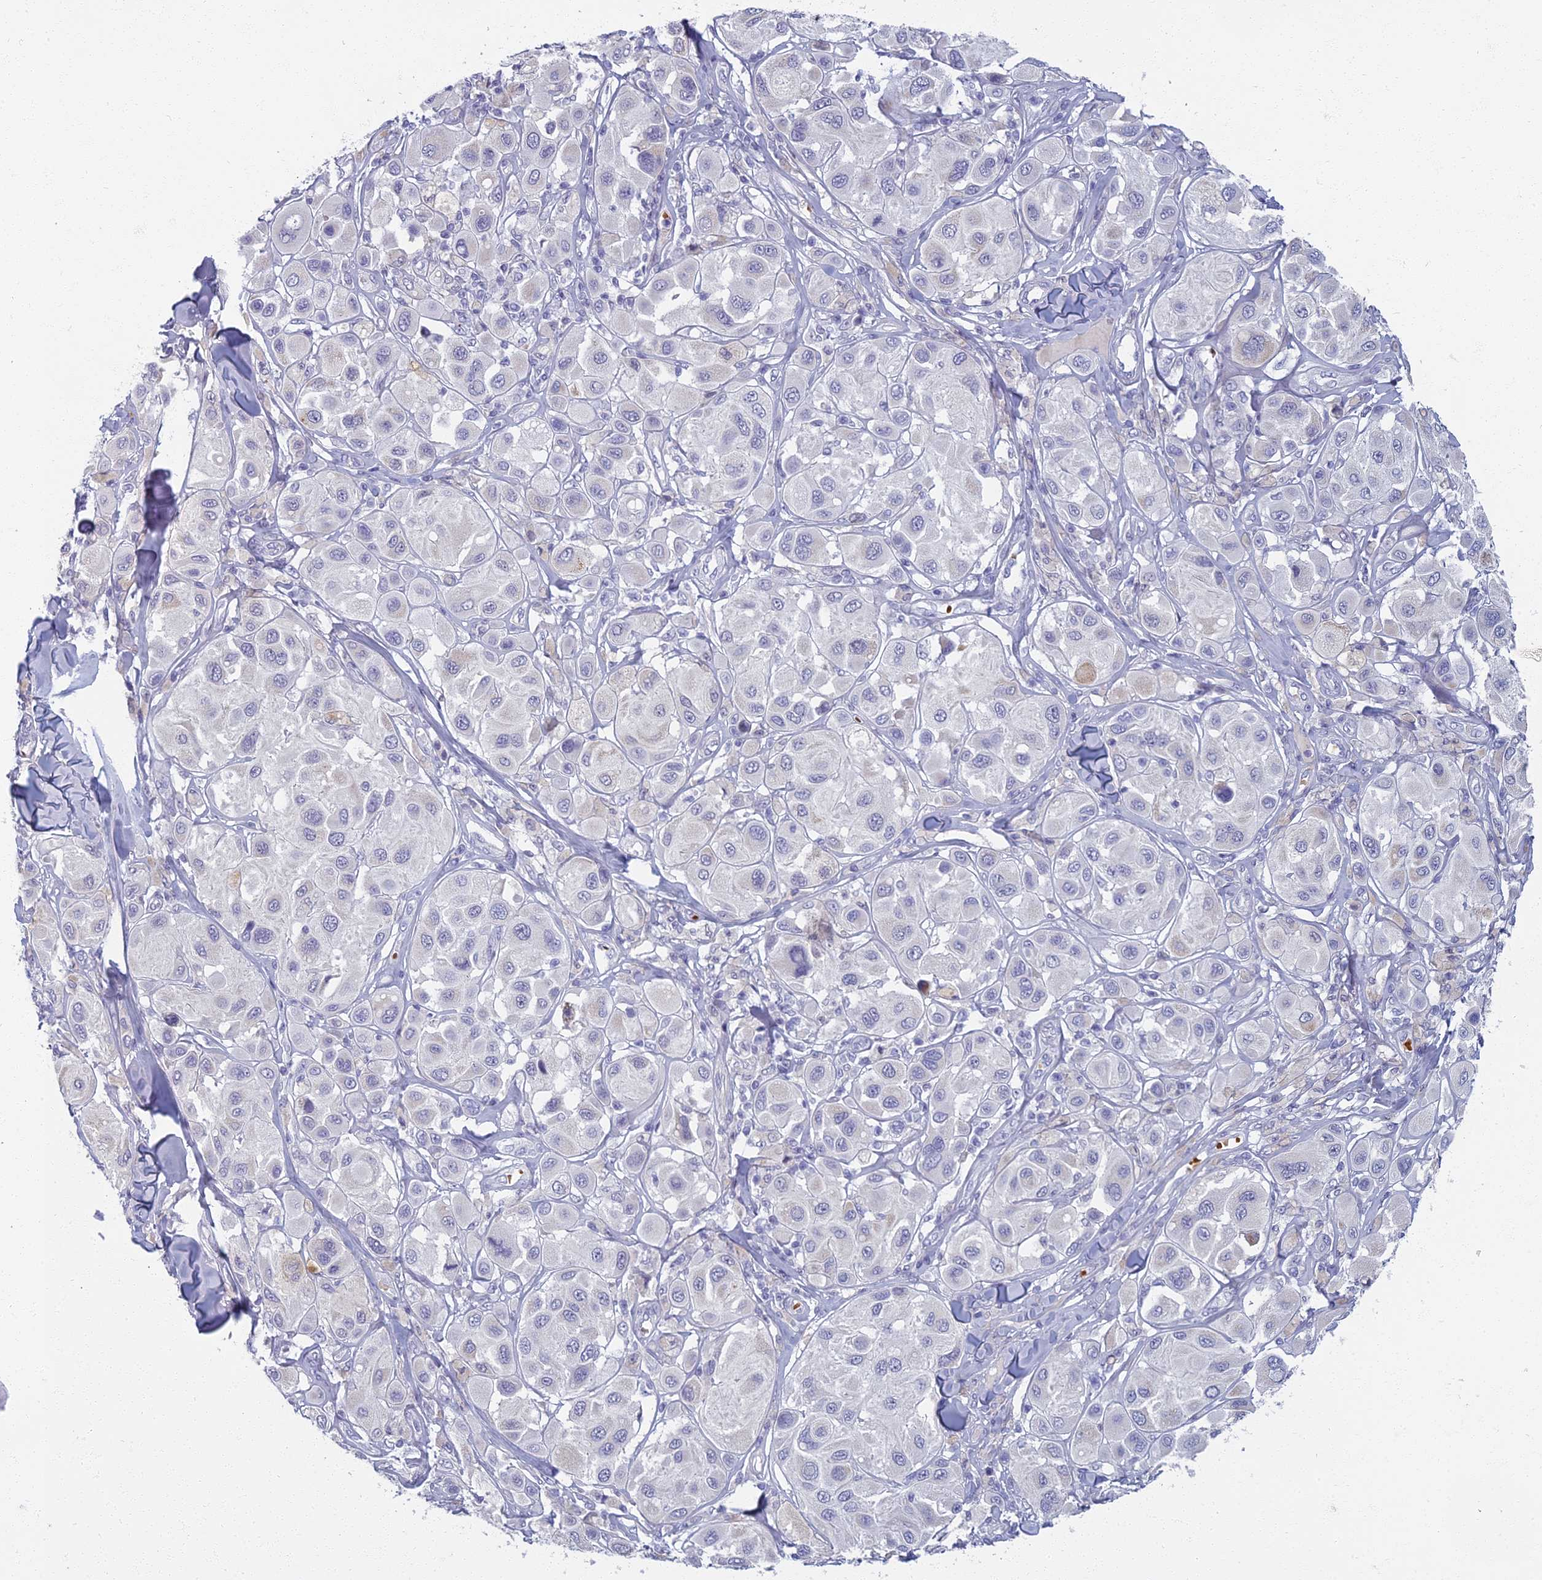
{"staining": {"intensity": "negative", "quantity": "none", "location": "none"}, "tissue": "melanoma", "cell_type": "Tumor cells", "image_type": "cancer", "snomed": [{"axis": "morphology", "description": "Malignant melanoma, Metastatic site"}, {"axis": "topography", "description": "Skin"}], "caption": "Immunohistochemistry (IHC) histopathology image of neoplastic tissue: human malignant melanoma (metastatic site) stained with DAB (3,3'-diaminobenzidine) displays no significant protein staining in tumor cells. (DAB (3,3'-diaminobenzidine) immunohistochemistry (IHC) with hematoxylin counter stain).", "gene": "ARL15", "patient": {"sex": "male", "age": 41}}